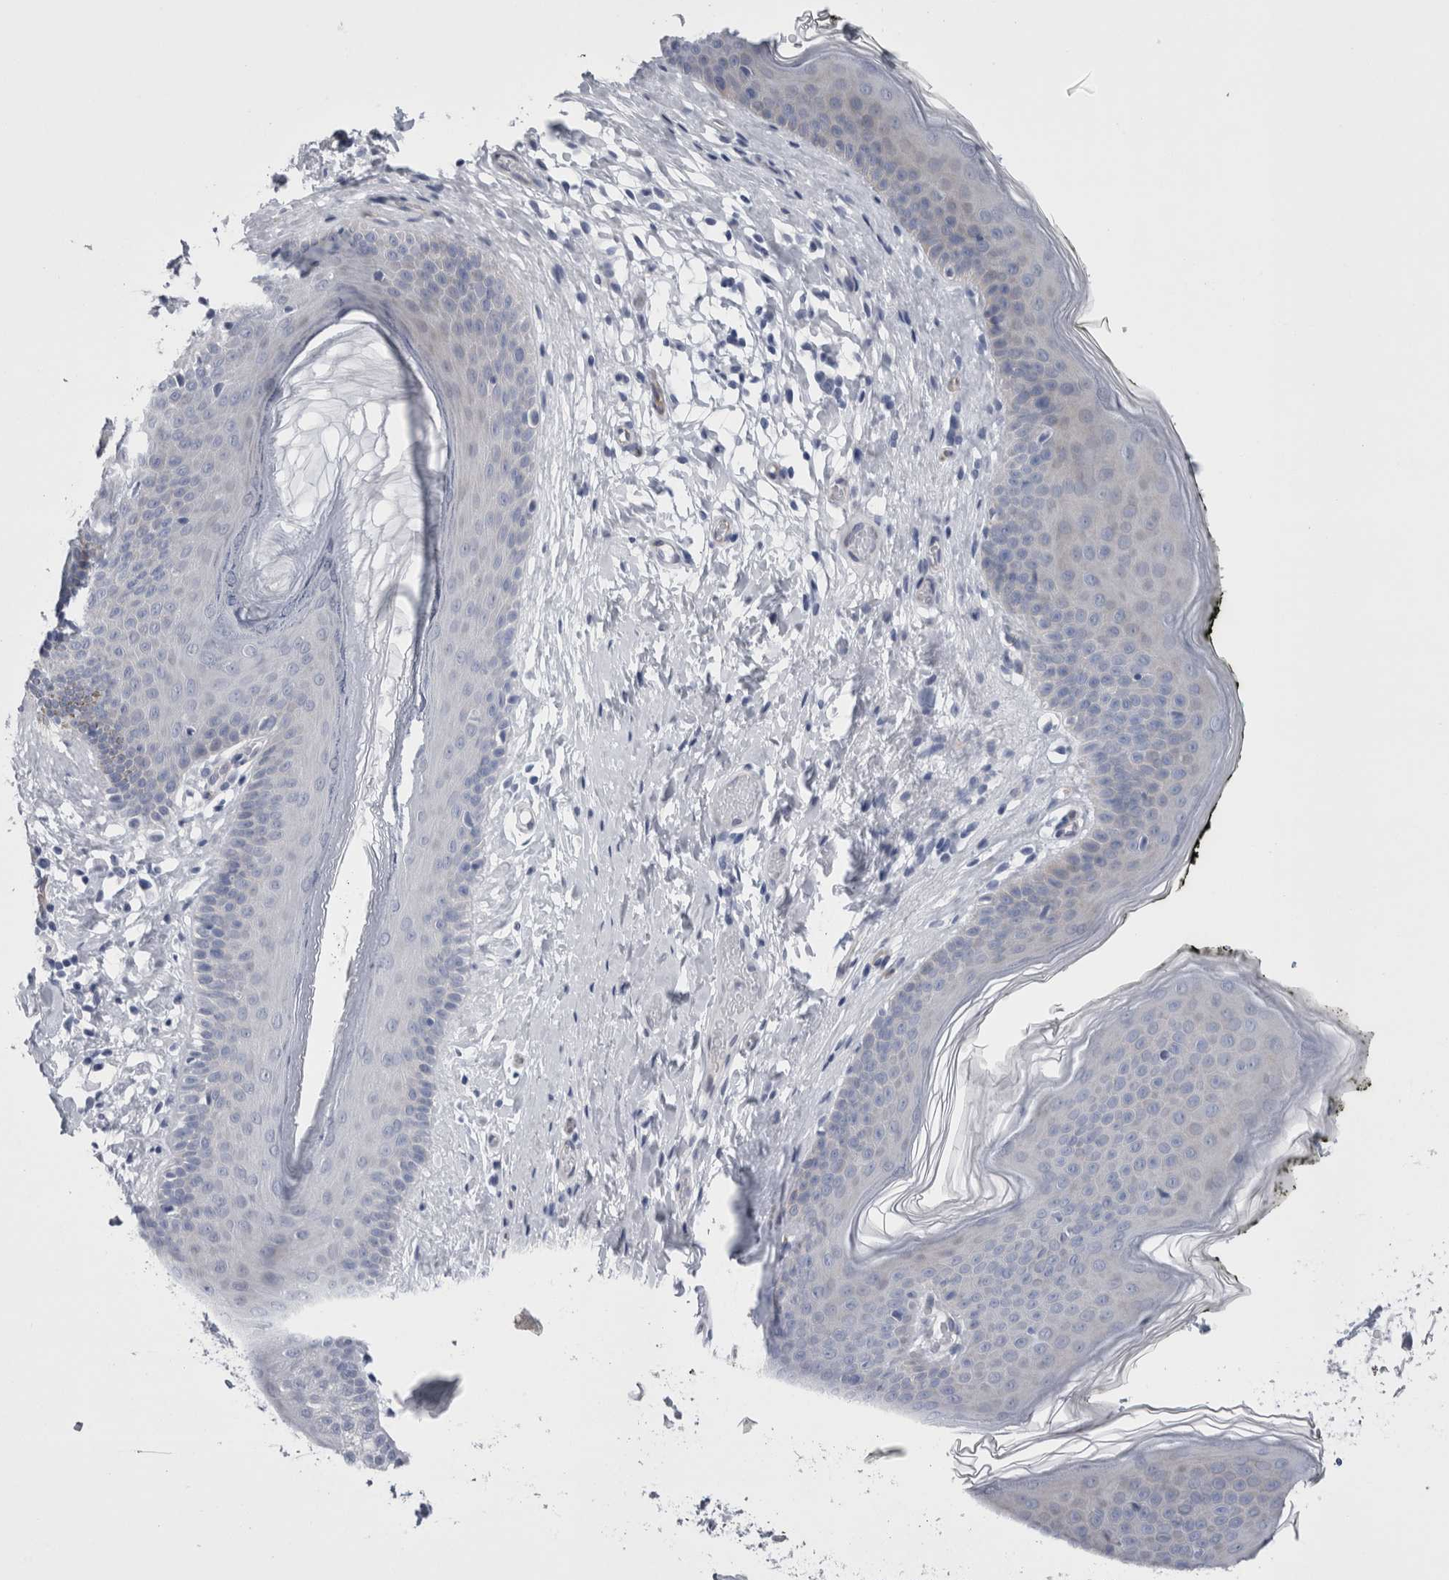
{"staining": {"intensity": "weak", "quantity": "<25%", "location": "cytoplasmic/membranous"}, "tissue": "skin", "cell_type": "Epidermal cells", "image_type": "normal", "snomed": [{"axis": "morphology", "description": "Normal tissue, NOS"}, {"axis": "morphology", "description": "Inflammation, NOS"}, {"axis": "topography", "description": "Vulva"}], "caption": "This is a image of immunohistochemistry staining of normal skin, which shows no expression in epidermal cells.", "gene": "VWDE", "patient": {"sex": "female", "age": 84}}